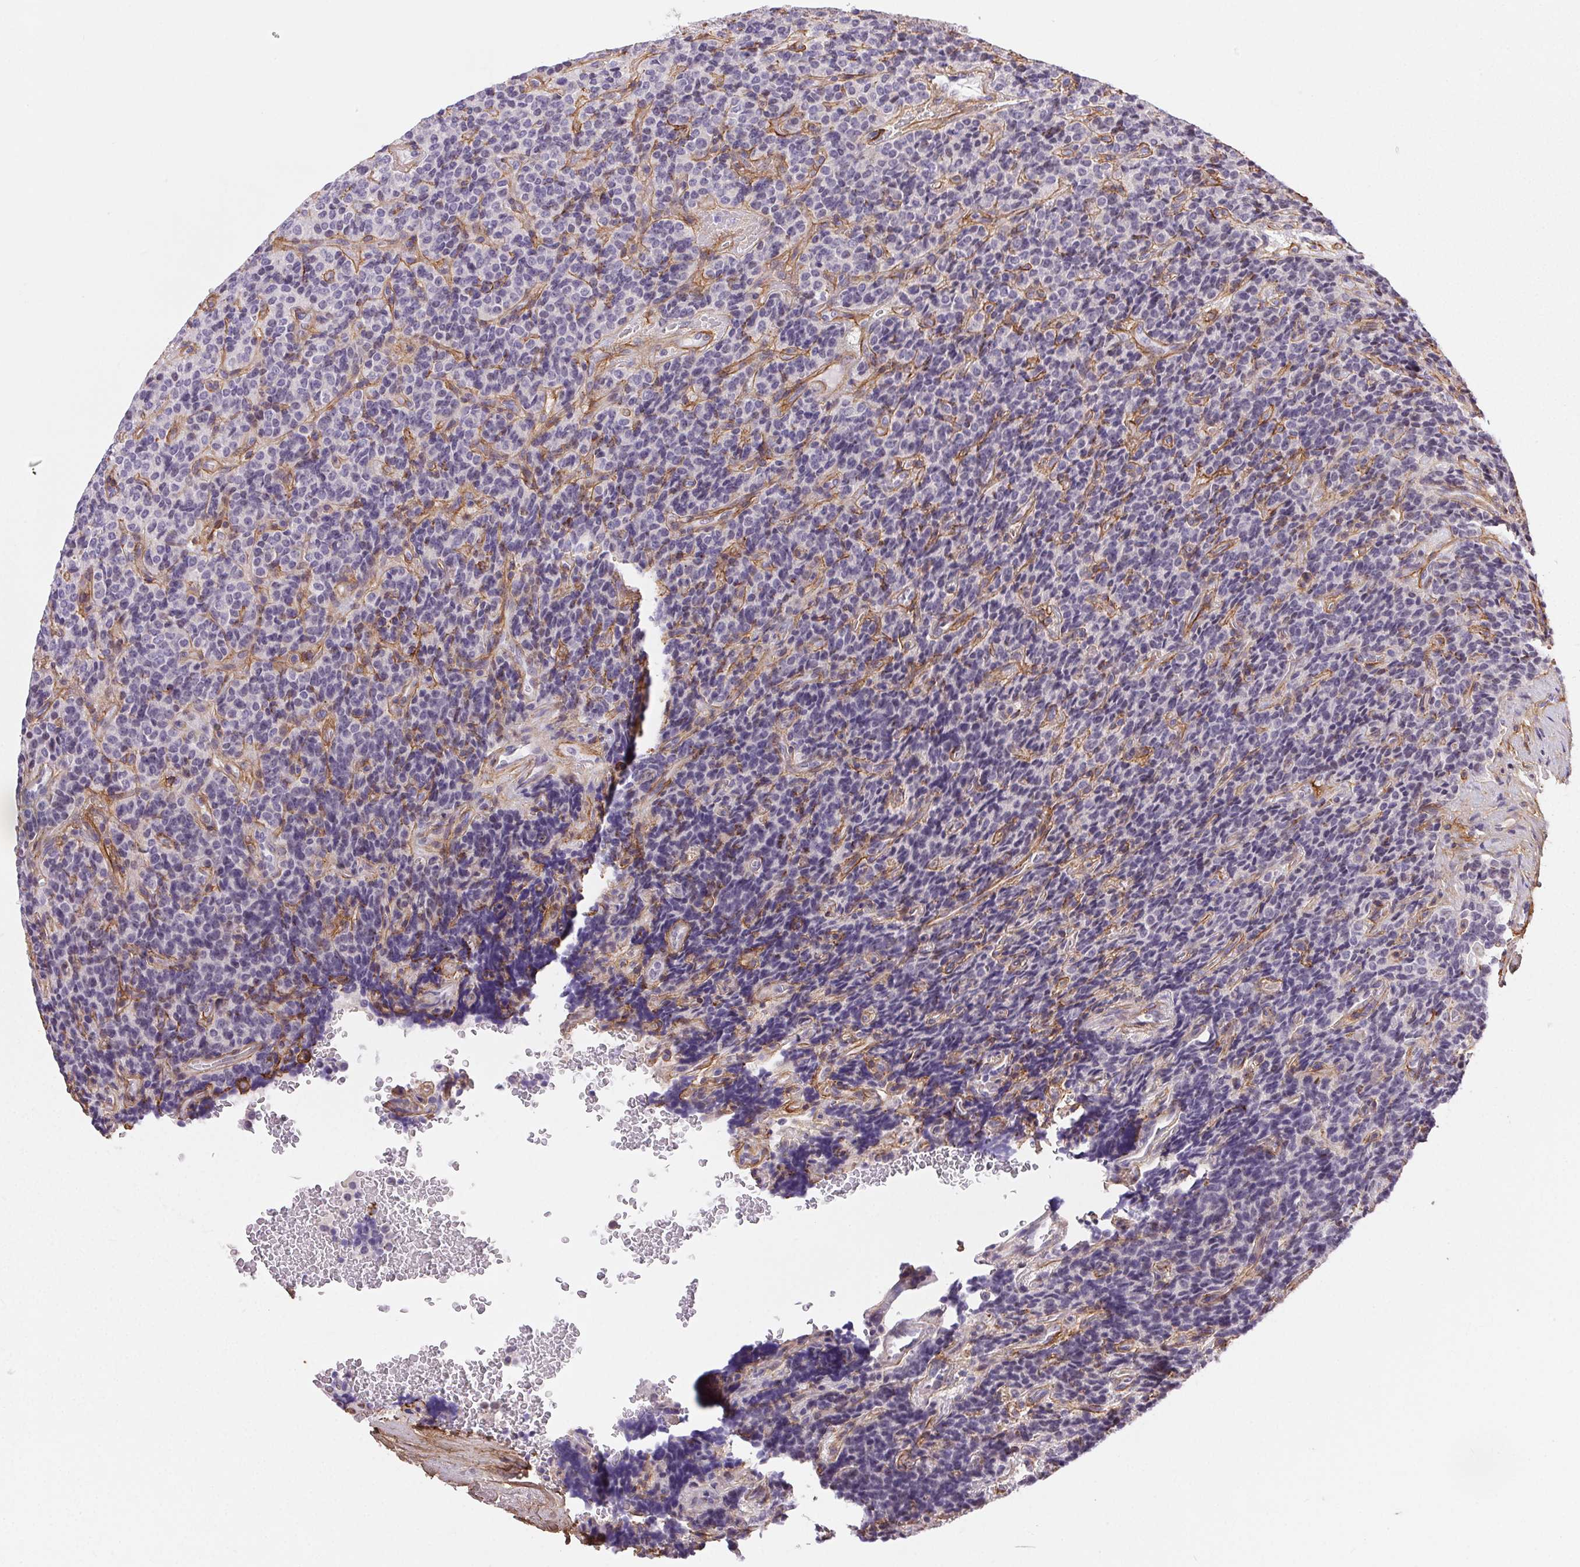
{"staining": {"intensity": "negative", "quantity": "none", "location": "none"}, "tissue": "carcinoid", "cell_type": "Tumor cells", "image_type": "cancer", "snomed": [{"axis": "morphology", "description": "Carcinoid, malignant, NOS"}, {"axis": "topography", "description": "Pancreas"}], "caption": "There is no significant staining in tumor cells of carcinoid.", "gene": "PDZD2", "patient": {"sex": "male", "age": 36}}